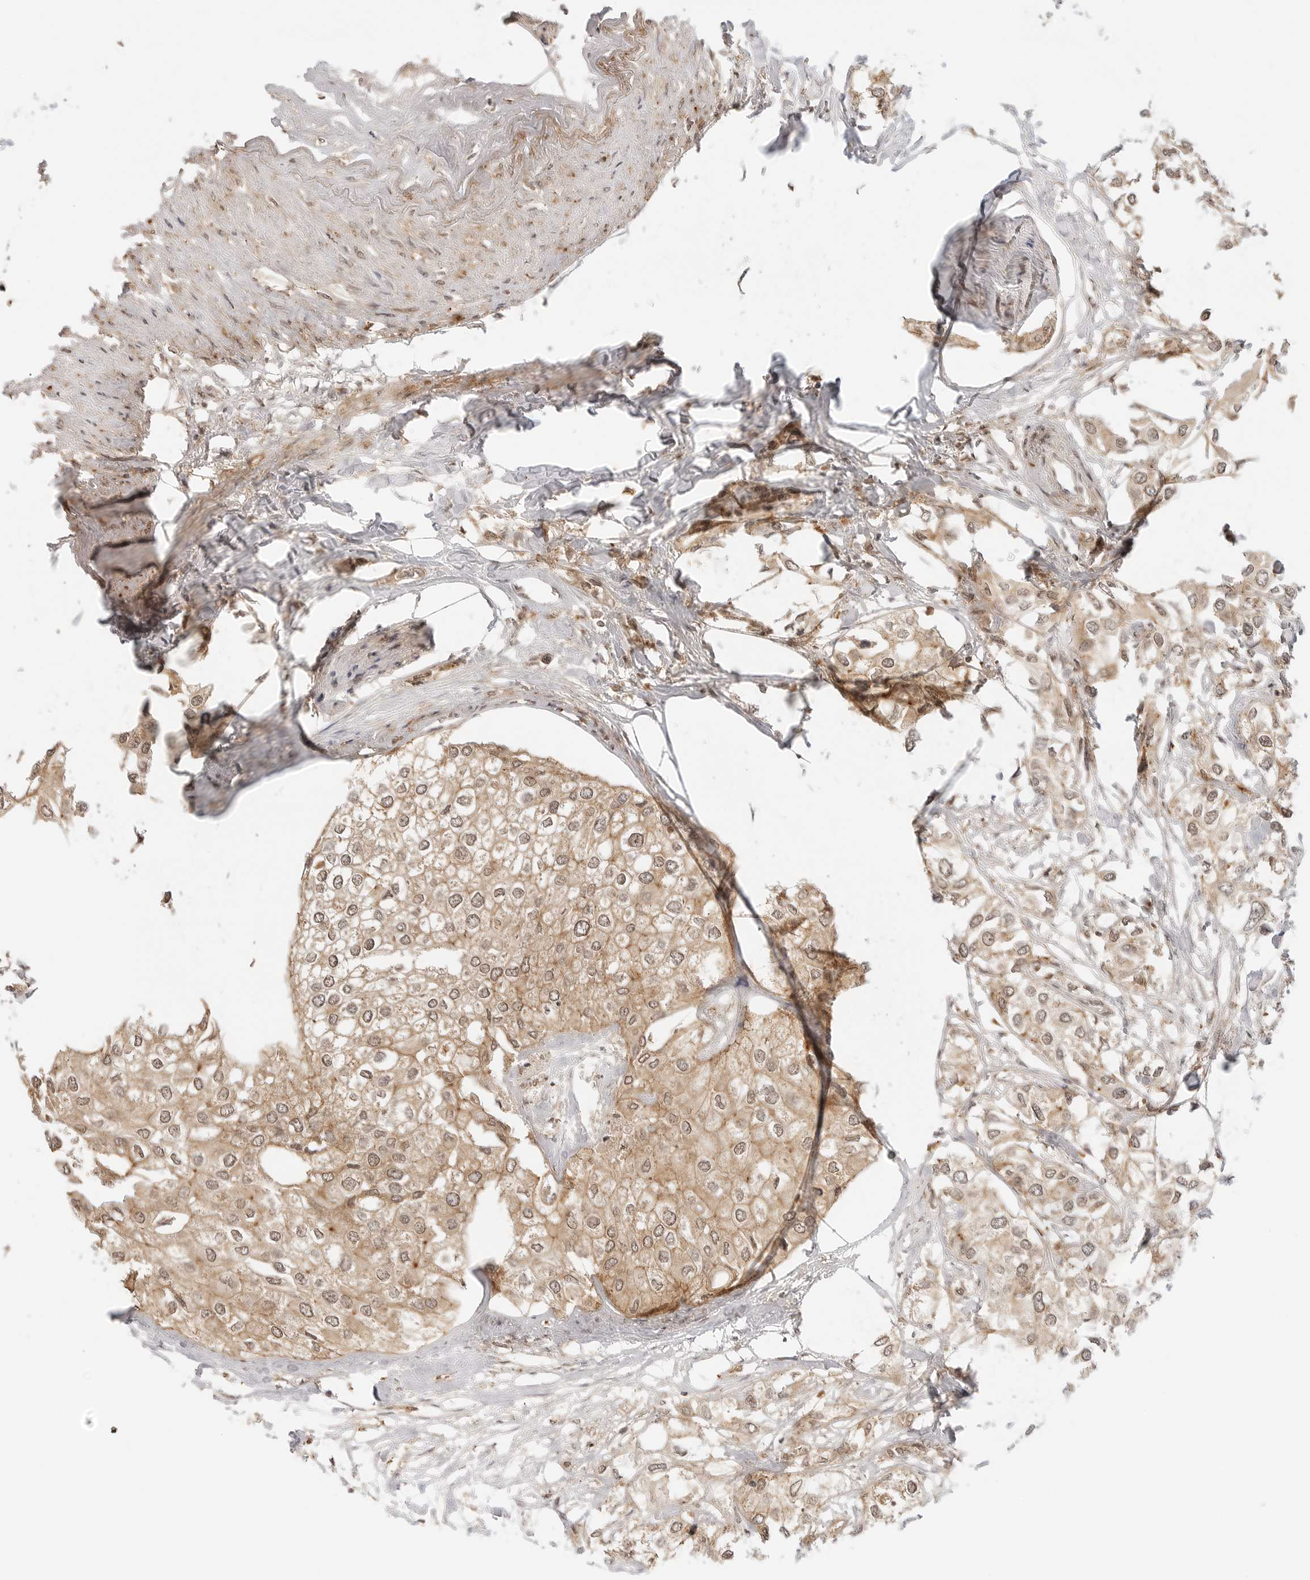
{"staining": {"intensity": "weak", "quantity": ">75%", "location": "cytoplasmic/membranous,nuclear"}, "tissue": "urothelial cancer", "cell_type": "Tumor cells", "image_type": "cancer", "snomed": [{"axis": "morphology", "description": "Urothelial carcinoma, High grade"}, {"axis": "topography", "description": "Urinary bladder"}], "caption": "Immunohistochemistry micrograph of neoplastic tissue: urothelial cancer stained using IHC exhibits low levels of weak protein expression localized specifically in the cytoplasmic/membranous and nuclear of tumor cells, appearing as a cytoplasmic/membranous and nuclear brown color.", "gene": "EPHA1", "patient": {"sex": "male", "age": 64}}